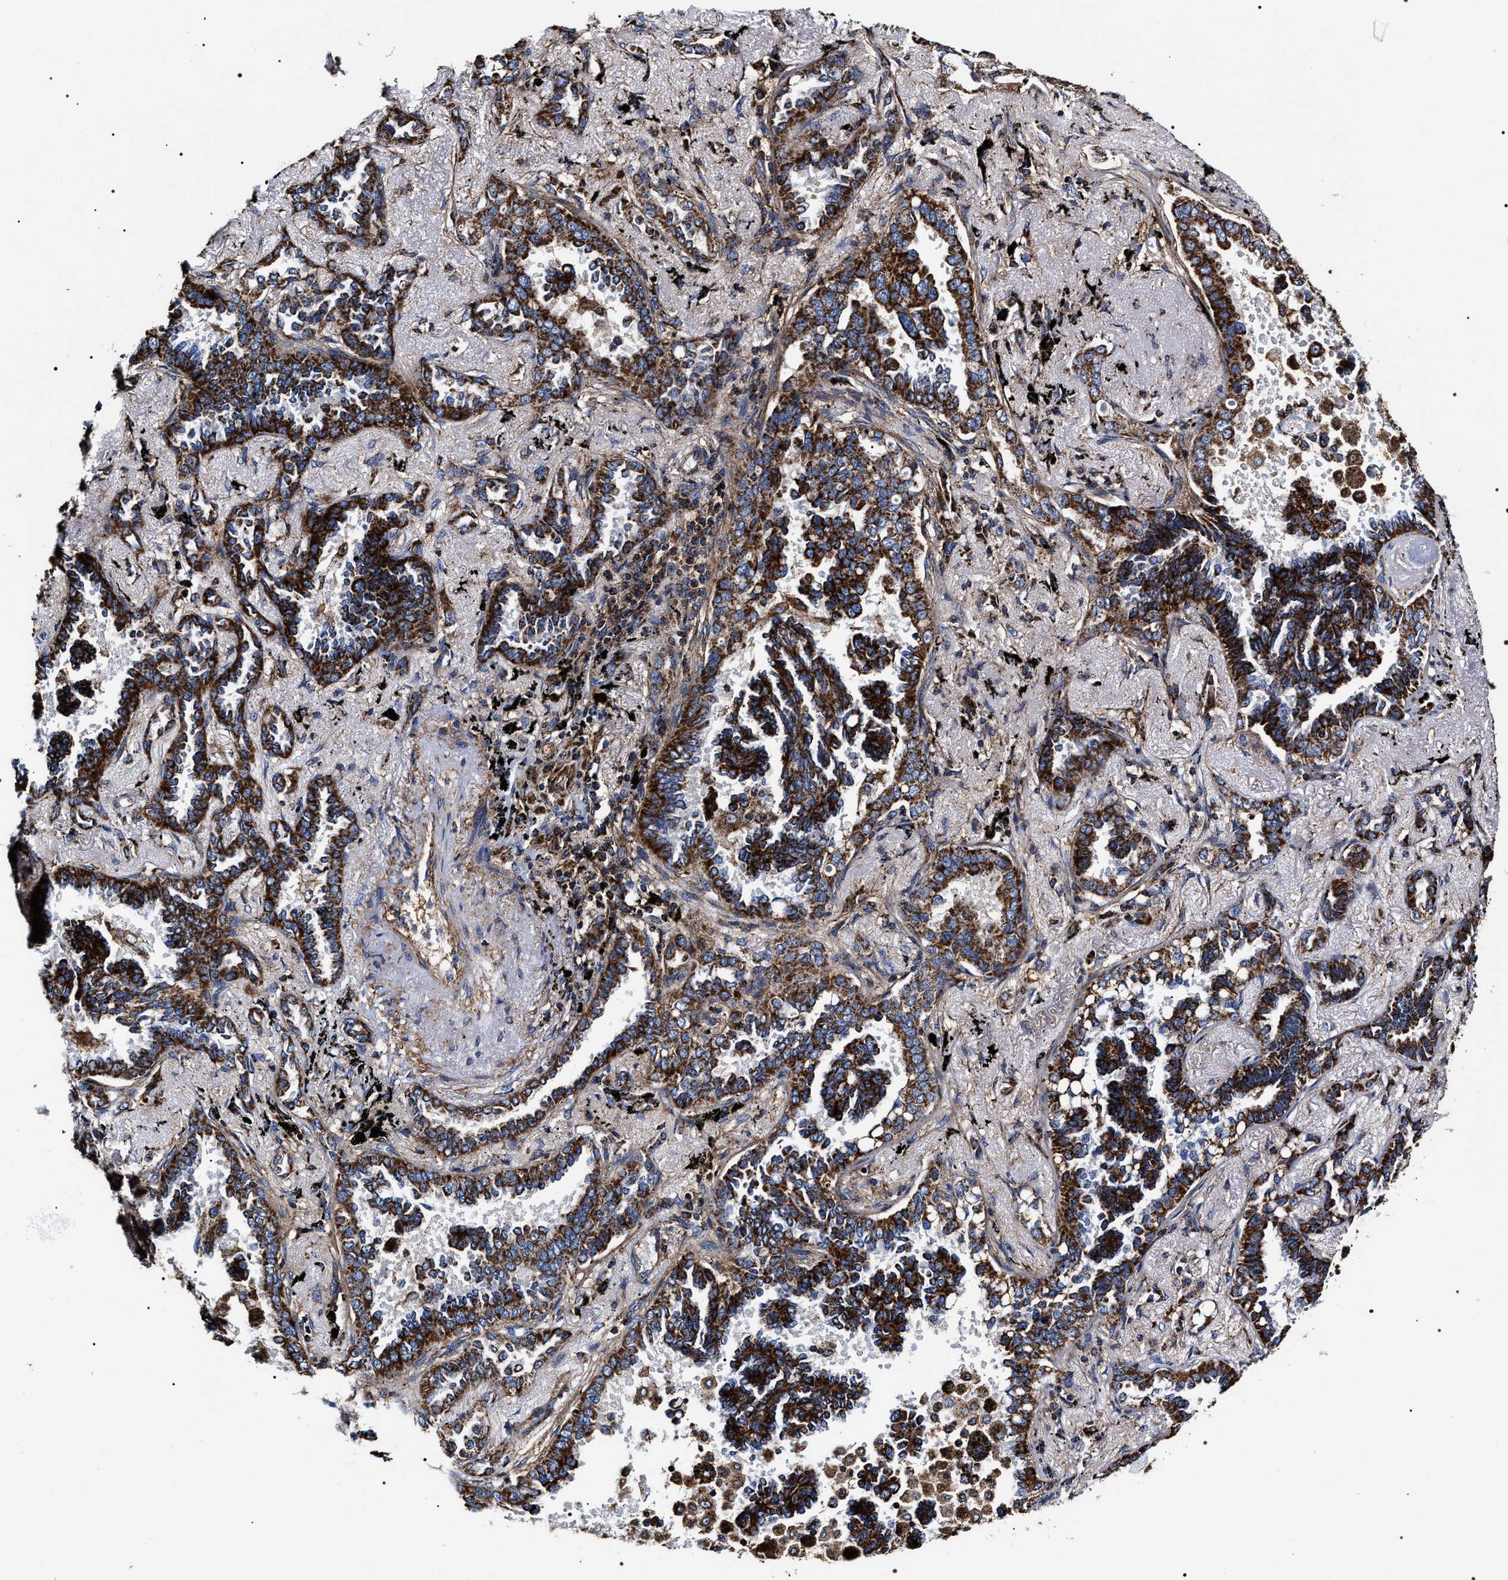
{"staining": {"intensity": "strong", "quantity": ">75%", "location": "cytoplasmic/membranous"}, "tissue": "lung cancer", "cell_type": "Tumor cells", "image_type": "cancer", "snomed": [{"axis": "morphology", "description": "Adenocarcinoma, NOS"}, {"axis": "topography", "description": "Lung"}], "caption": "Immunohistochemical staining of adenocarcinoma (lung) reveals high levels of strong cytoplasmic/membranous expression in approximately >75% of tumor cells.", "gene": "COG5", "patient": {"sex": "male", "age": 59}}